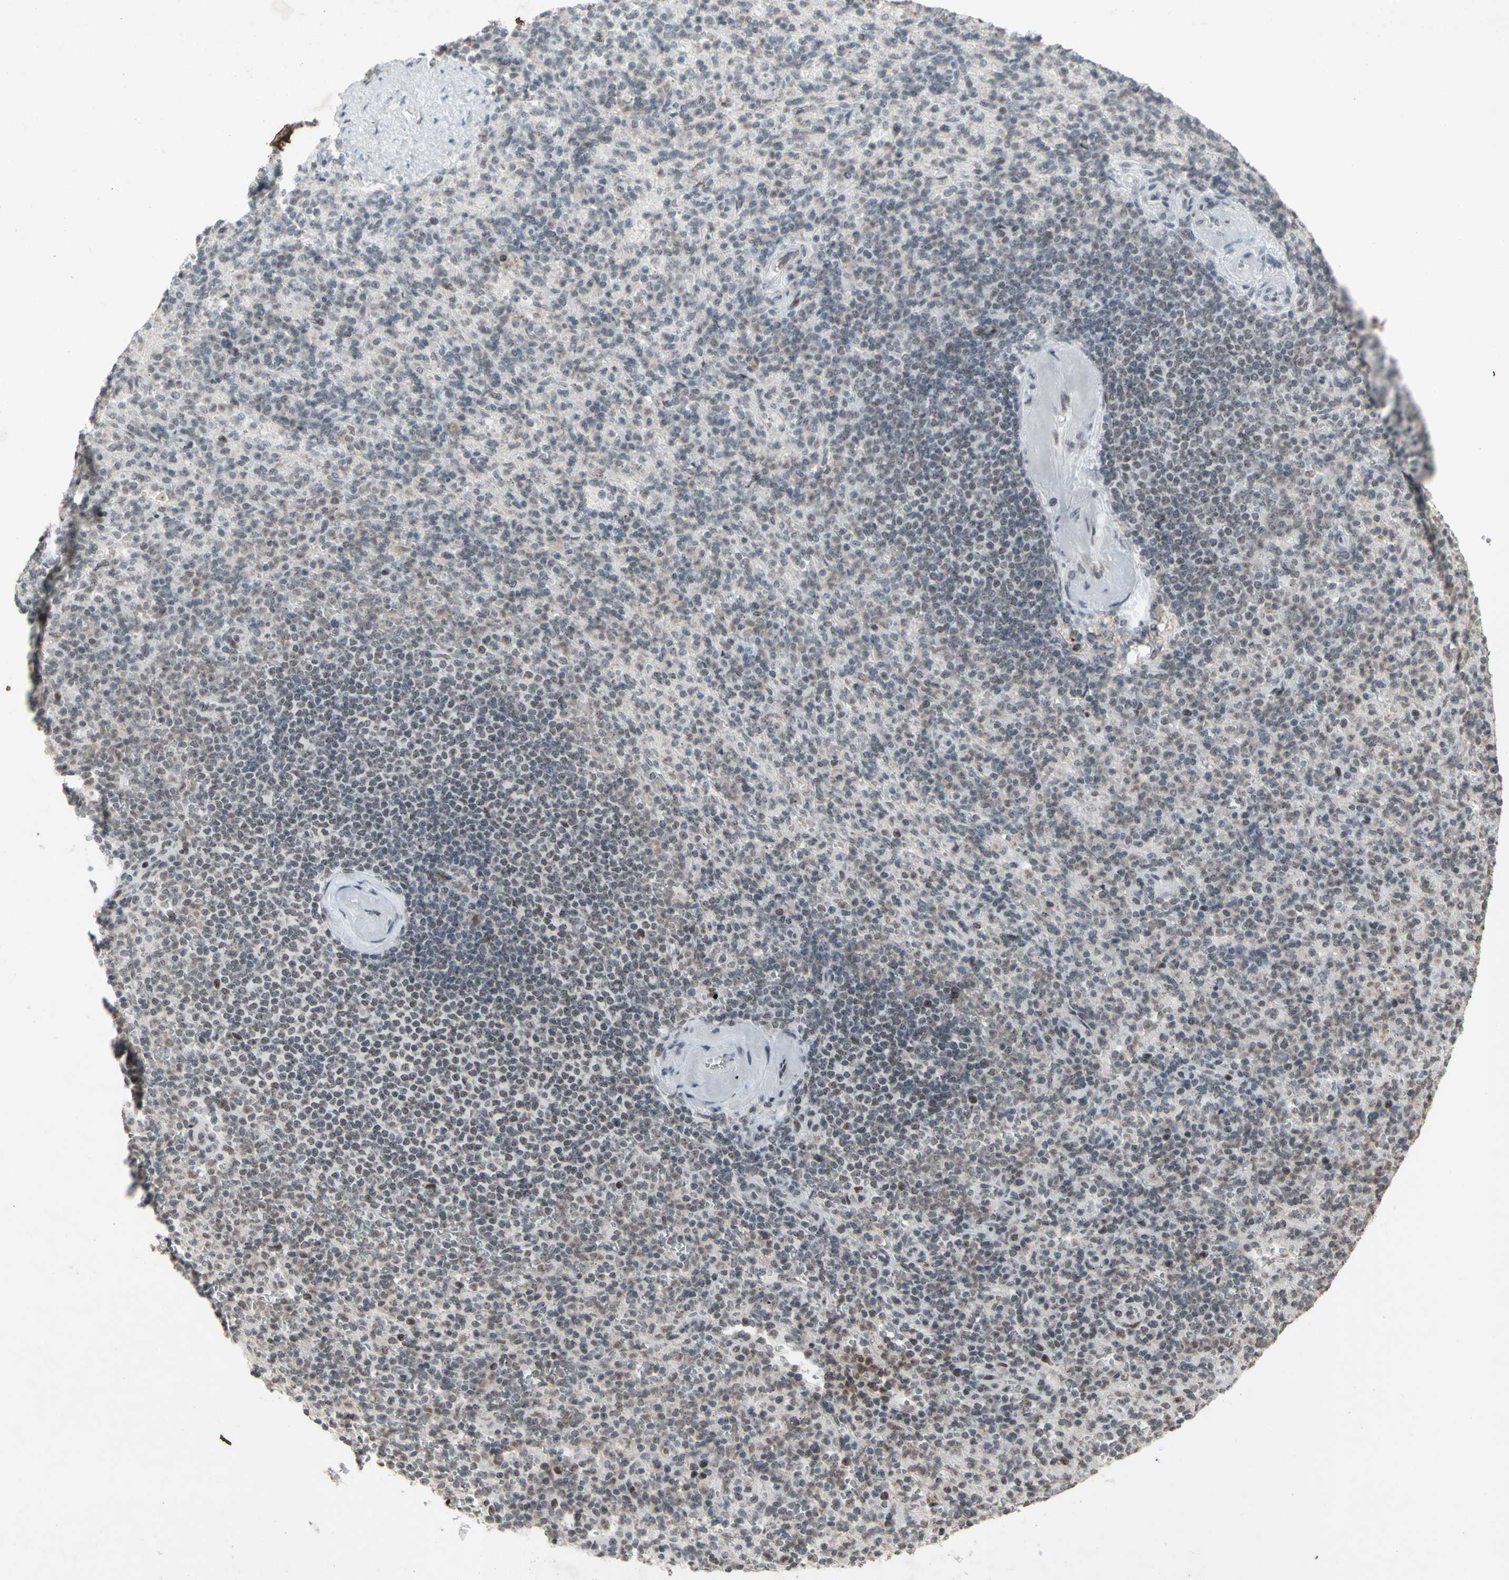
{"staining": {"intensity": "weak", "quantity": "25%-75%", "location": "nuclear"}, "tissue": "spleen", "cell_type": "Cells in red pulp", "image_type": "normal", "snomed": [{"axis": "morphology", "description": "Normal tissue, NOS"}, {"axis": "topography", "description": "Spleen"}], "caption": "Immunohistochemistry of unremarkable spleen shows low levels of weak nuclear positivity in approximately 25%-75% of cells in red pulp.", "gene": "CENPB", "patient": {"sex": "female", "age": 74}}